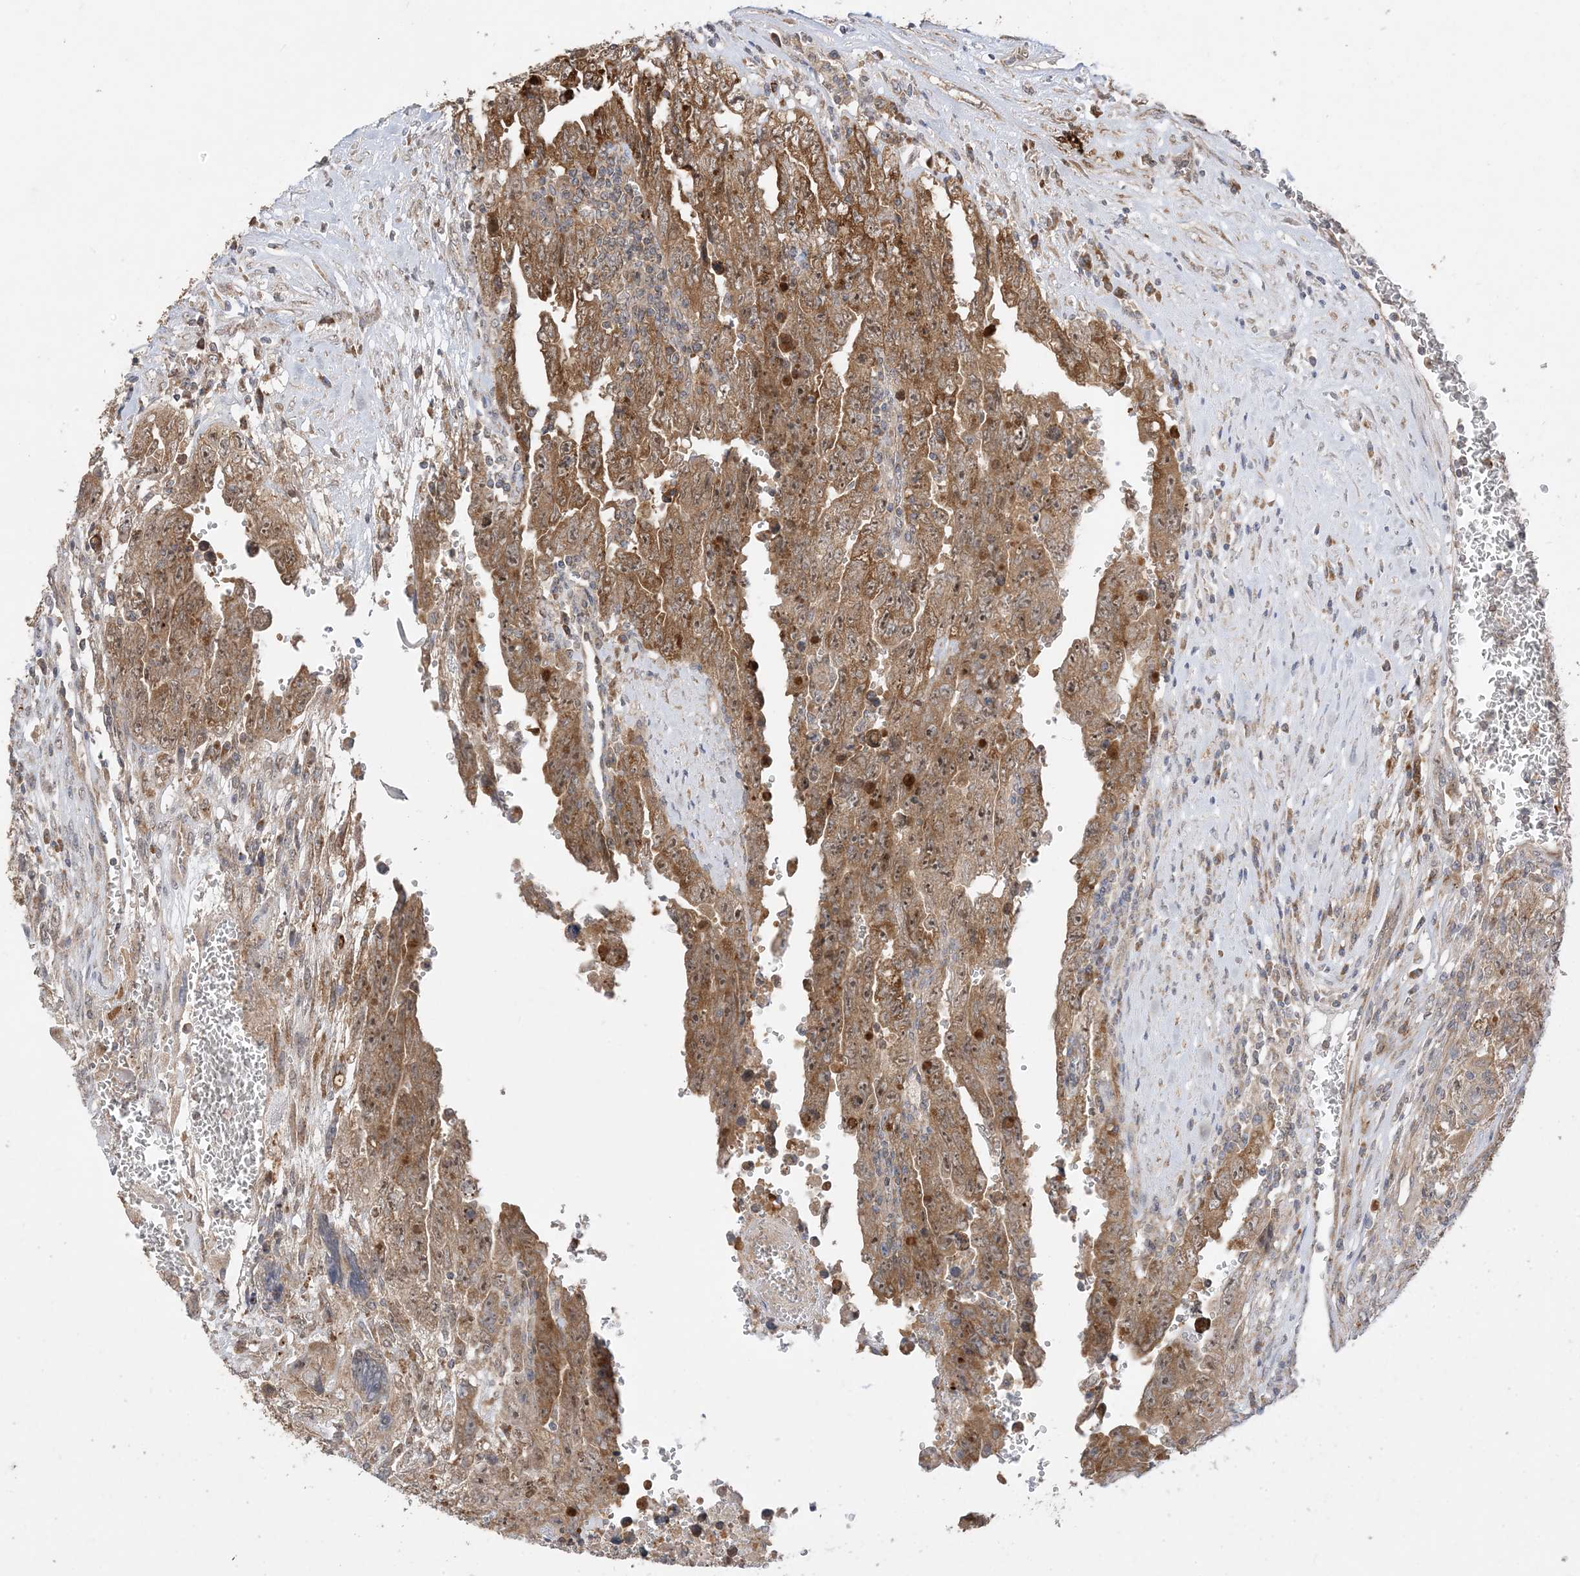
{"staining": {"intensity": "strong", "quantity": ">75%", "location": "cytoplasmic/membranous,nuclear"}, "tissue": "testis cancer", "cell_type": "Tumor cells", "image_type": "cancer", "snomed": [{"axis": "morphology", "description": "Carcinoma, Embryonal, NOS"}, {"axis": "topography", "description": "Testis"}], "caption": "Protein expression analysis of testis embryonal carcinoma shows strong cytoplasmic/membranous and nuclear staining in approximately >75% of tumor cells. (IHC, brightfield microscopy, high magnification).", "gene": "SIRT3", "patient": {"sex": "male", "age": 28}}